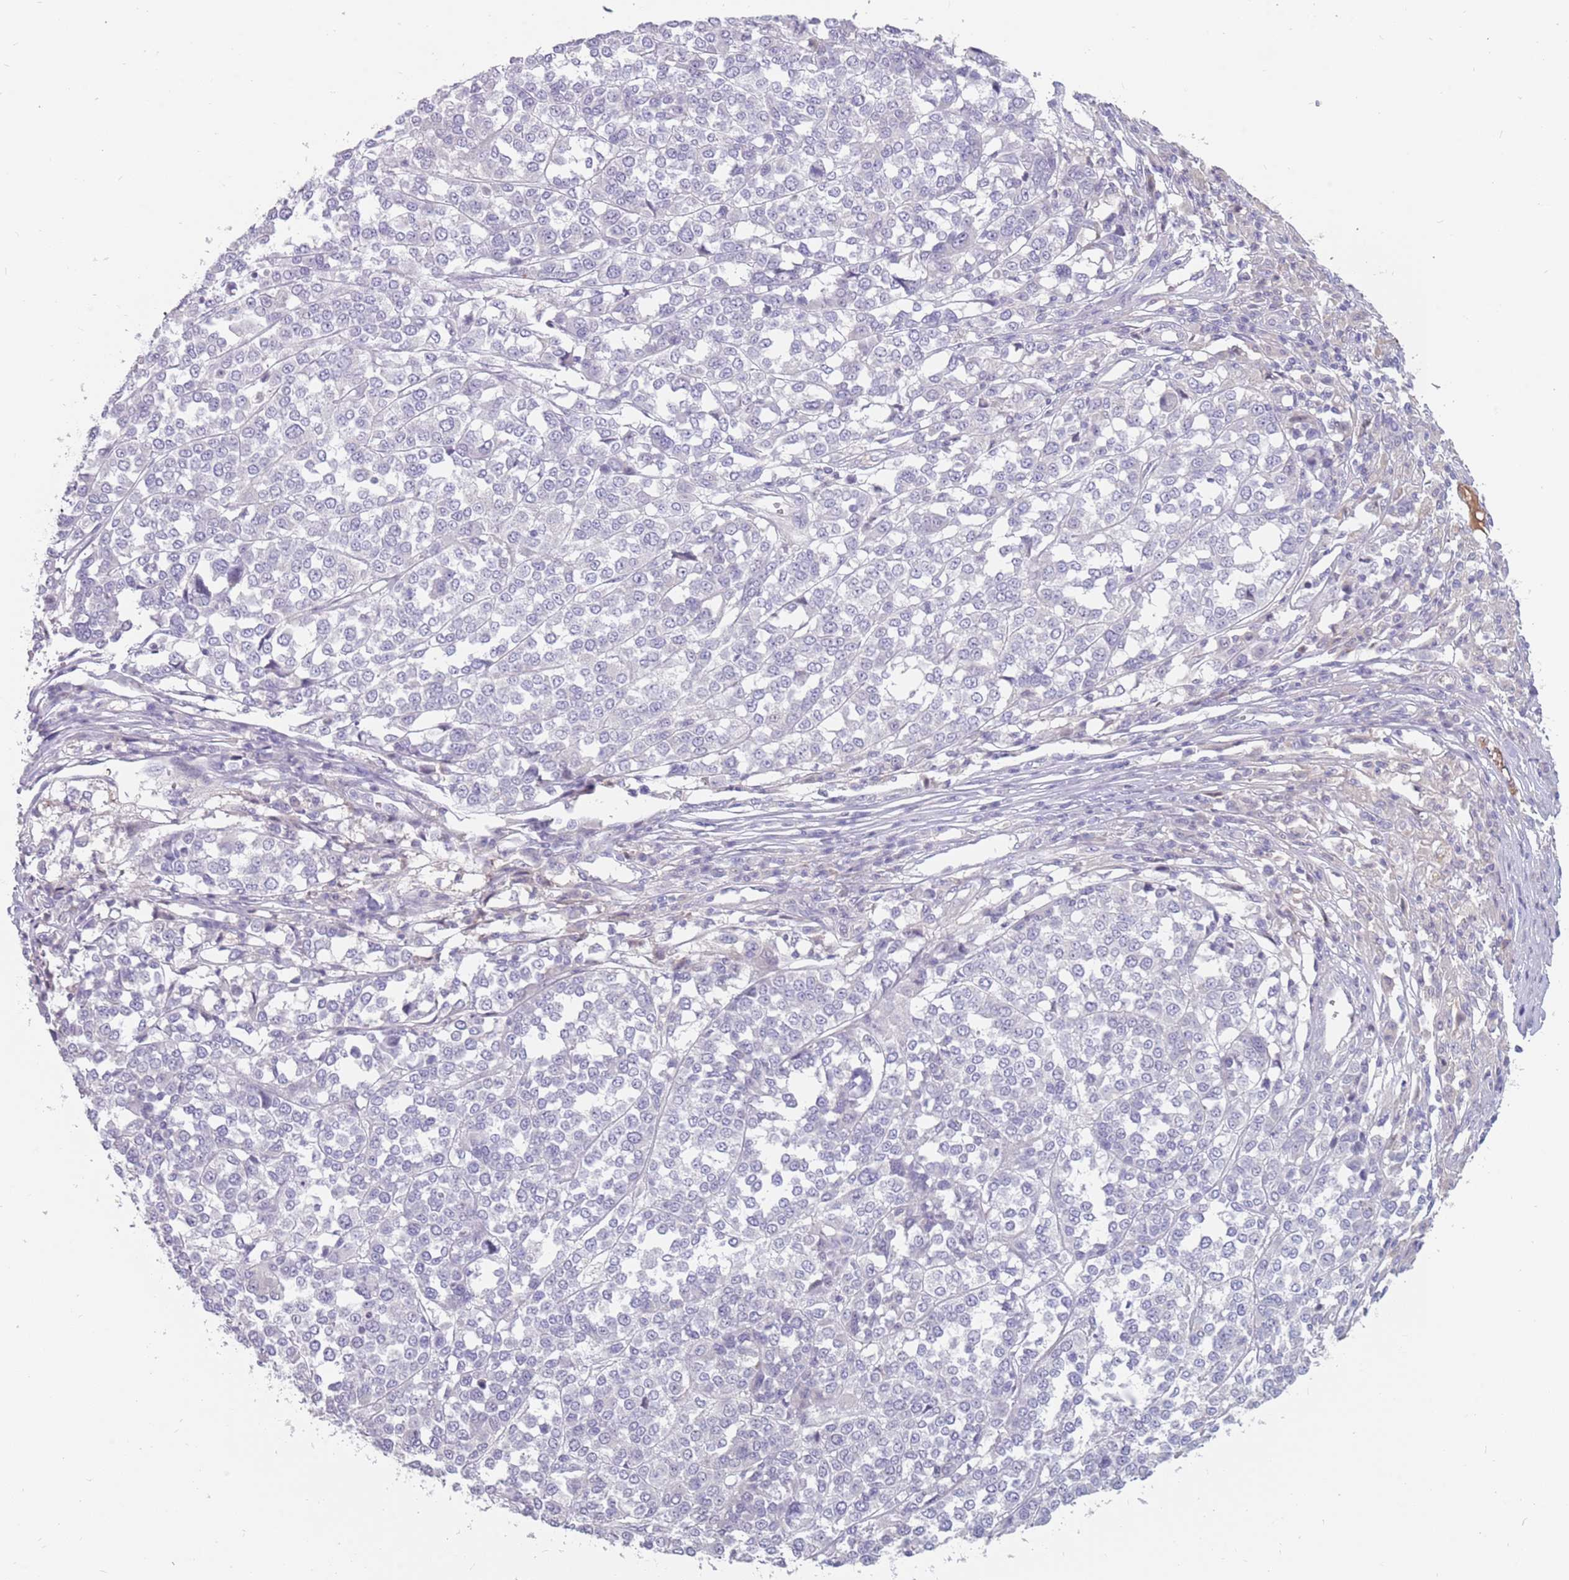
{"staining": {"intensity": "negative", "quantity": "none", "location": "none"}, "tissue": "melanoma", "cell_type": "Tumor cells", "image_type": "cancer", "snomed": [{"axis": "morphology", "description": "Malignant melanoma, Metastatic site"}, {"axis": "topography", "description": "Lymph node"}], "caption": "An image of human malignant melanoma (metastatic site) is negative for staining in tumor cells. (DAB immunohistochemistry (IHC), high magnification).", "gene": "DDX4", "patient": {"sex": "male", "age": 44}}